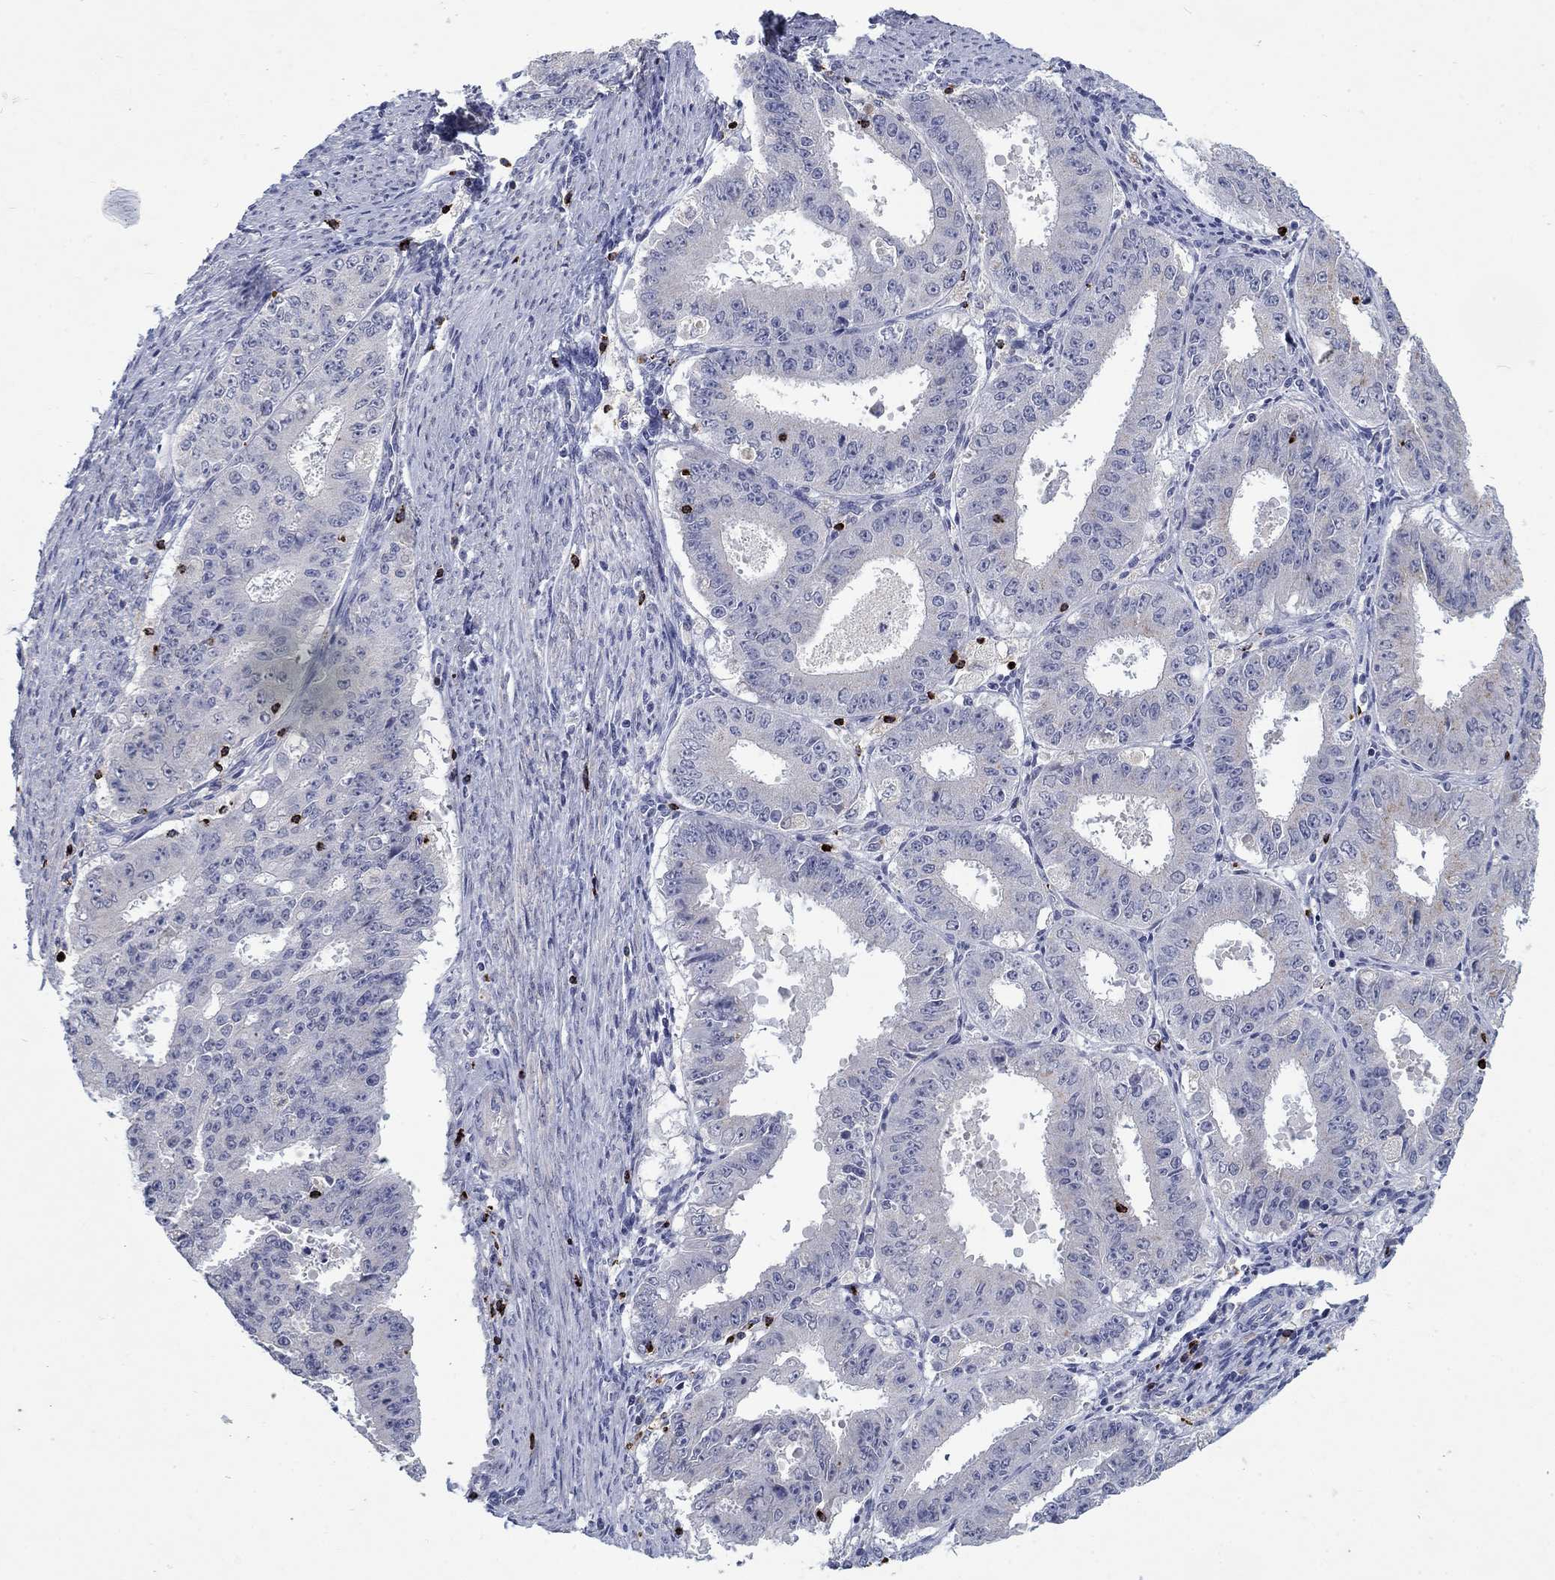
{"staining": {"intensity": "negative", "quantity": "none", "location": "none"}, "tissue": "ovarian cancer", "cell_type": "Tumor cells", "image_type": "cancer", "snomed": [{"axis": "morphology", "description": "Carcinoma, endometroid"}, {"axis": "topography", "description": "Ovary"}], "caption": "The micrograph demonstrates no significant positivity in tumor cells of endometroid carcinoma (ovarian). Brightfield microscopy of IHC stained with DAB (3,3'-diaminobenzidine) (brown) and hematoxylin (blue), captured at high magnification.", "gene": "GZMA", "patient": {"sex": "female", "age": 42}}